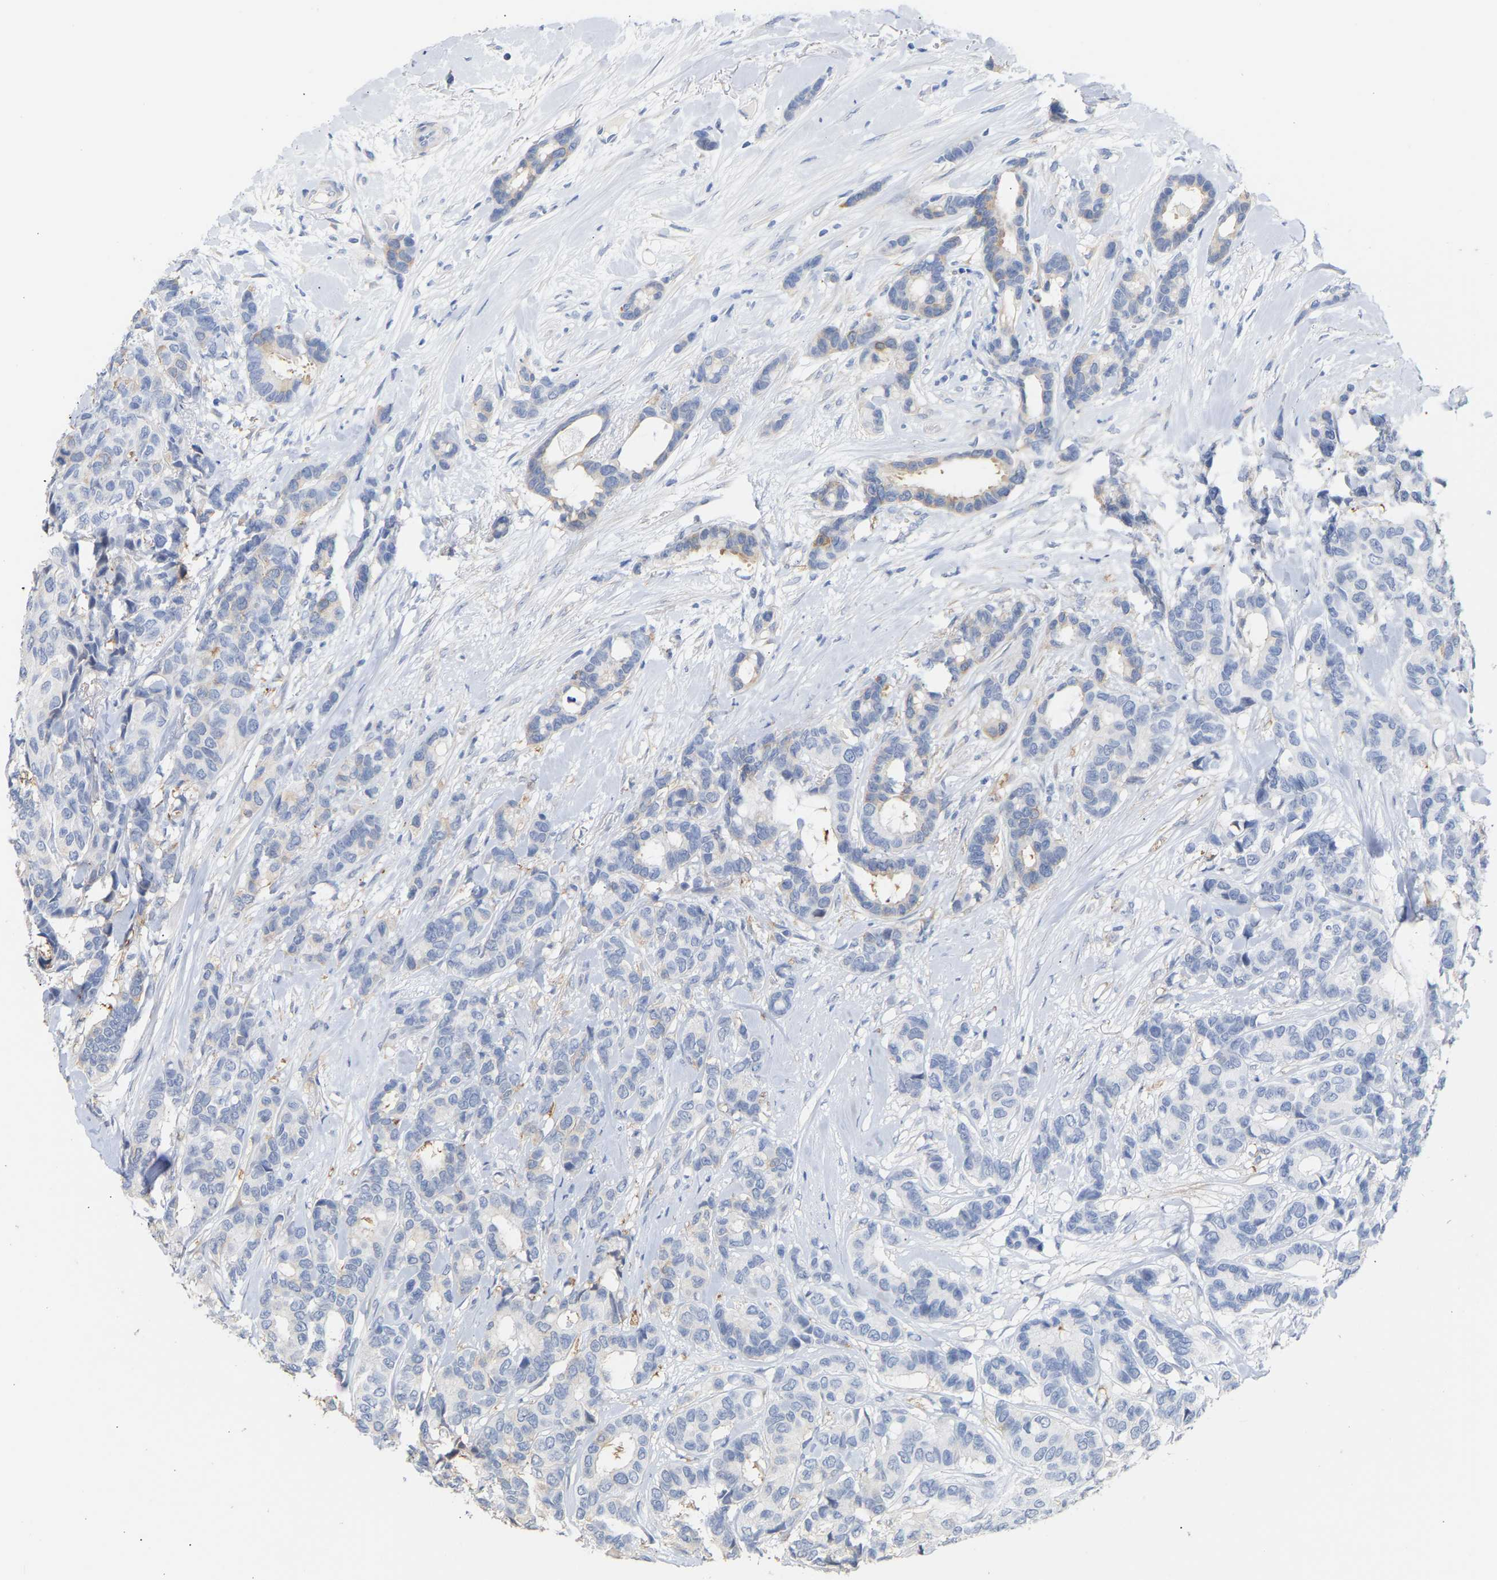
{"staining": {"intensity": "negative", "quantity": "none", "location": "none"}, "tissue": "breast cancer", "cell_type": "Tumor cells", "image_type": "cancer", "snomed": [{"axis": "morphology", "description": "Duct carcinoma"}, {"axis": "topography", "description": "Breast"}], "caption": "Protein analysis of intraductal carcinoma (breast) shows no significant expression in tumor cells.", "gene": "AMPH", "patient": {"sex": "female", "age": 87}}